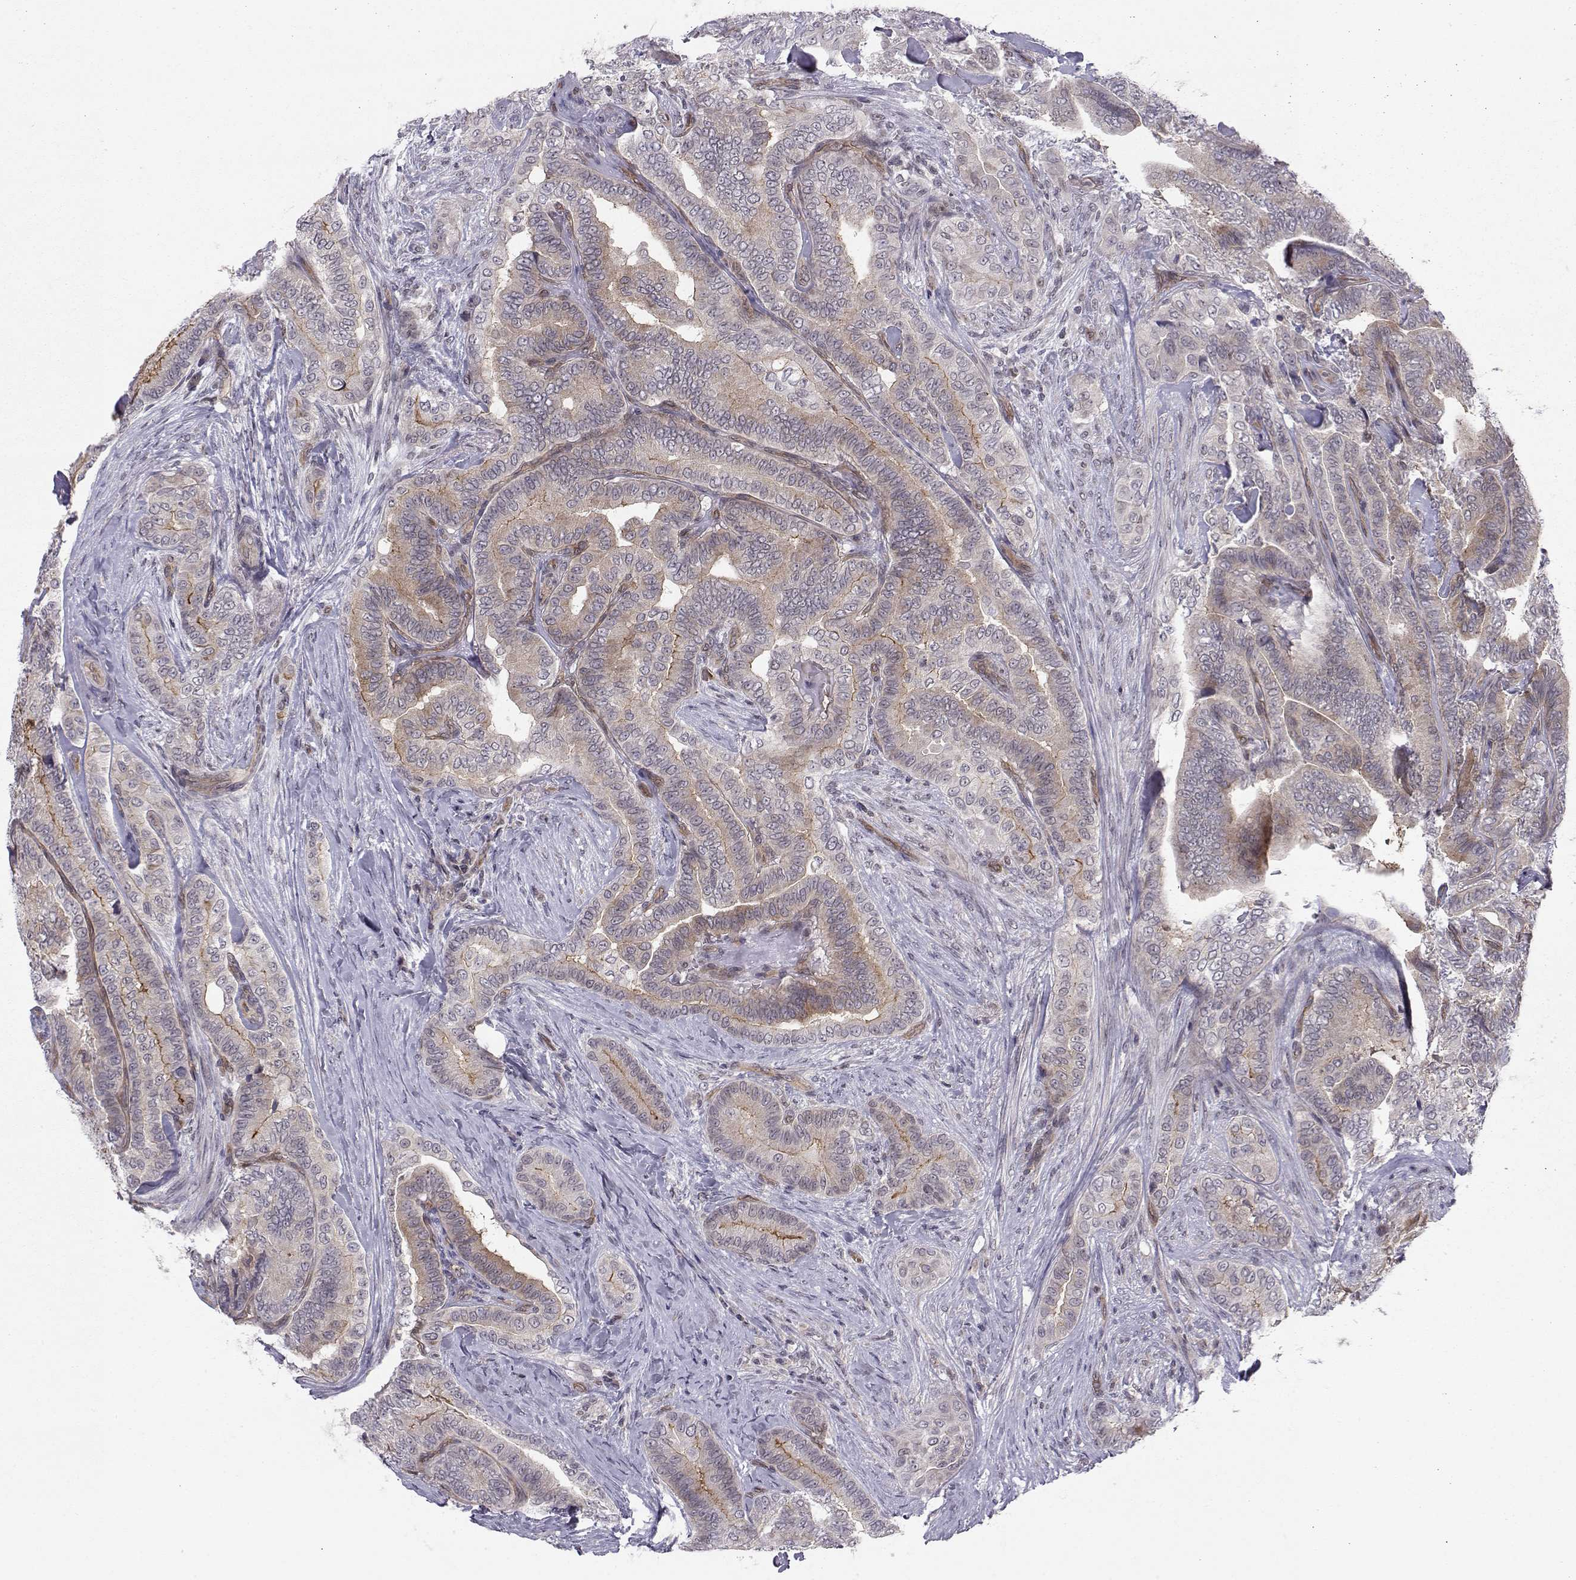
{"staining": {"intensity": "moderate", "quantity": "25%-75%", "location": "cytoplasmic/membranous"}, "tissue": "thyroid cancer", "cell_type": "Tumor cells", "image_type": "cancer", "snomed": [{"axis": "morphology", "description": "Papillary adenocarcinoma, NOS"}, {"axis": "topography", "description": "Thyroid gland"}], "caption": "A brown stain labels moderate cytoplasmic/membranous staining of a protein in human papillary adenocarcinoma (thyroid) tumor cells.", "gene": "KIF13B", "patient": {"sex": "male", "age": 61}}